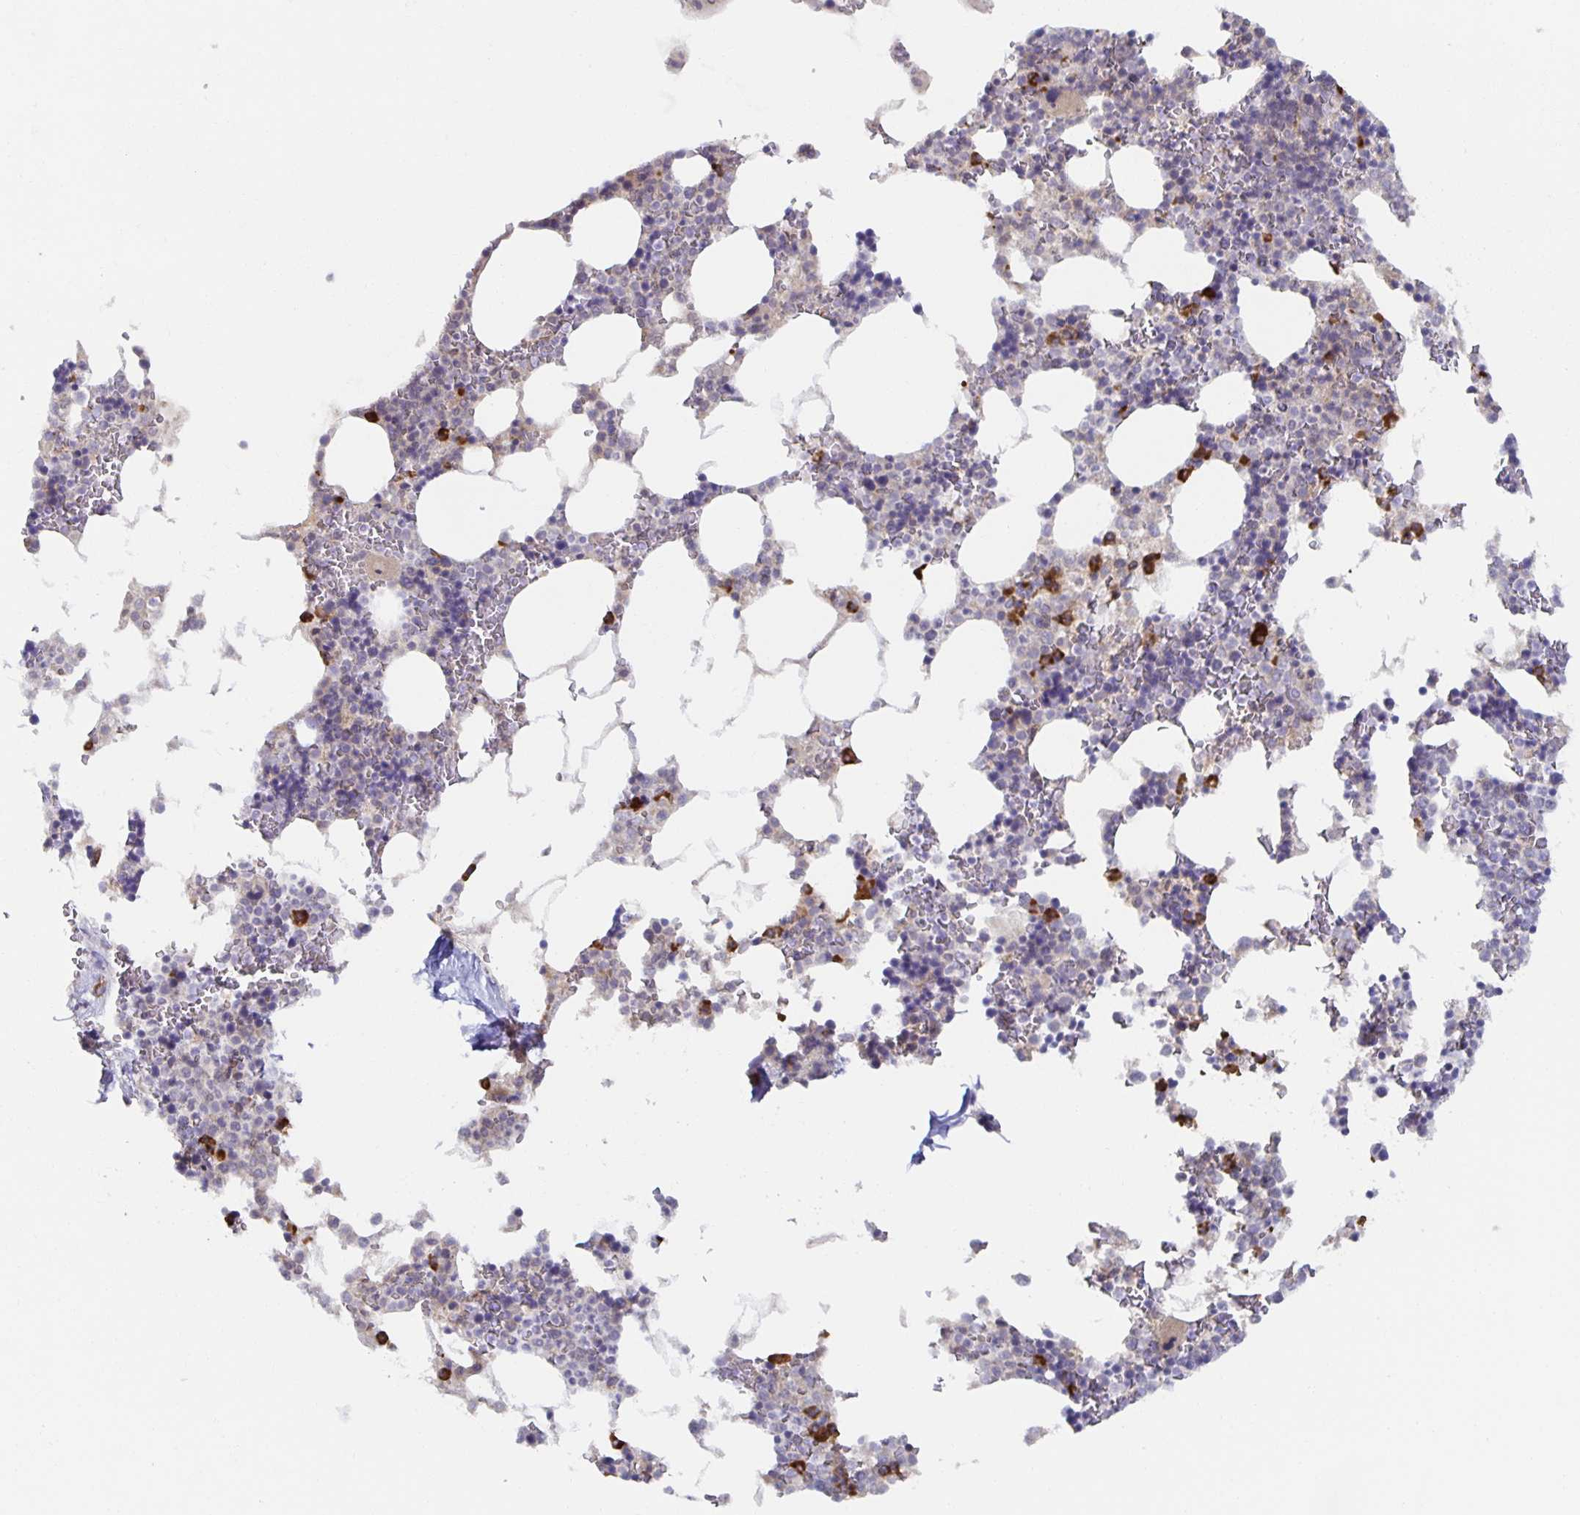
{"staining": {"intensity": "strong", "quantity": "<25%", "location": "cytoplasmic/membranous"}, "tissue": "bone marrow", "cell_type": "Hematopoietic cells", "image_type": "normal", "snomed": [{"axis": "morphology", "description": "Normal tissue, NOS"}, {"axis": "topography", "description": "Bone marrow"}], "caption": "Unremarkable bone marrow demonstrates strong cytoplasmic/membranous expression in about <25% of hematopoietic cells, visualized by immunohistochemistry.", "gene": "BAD", "patient": {"sex": "female", "age": 42}}